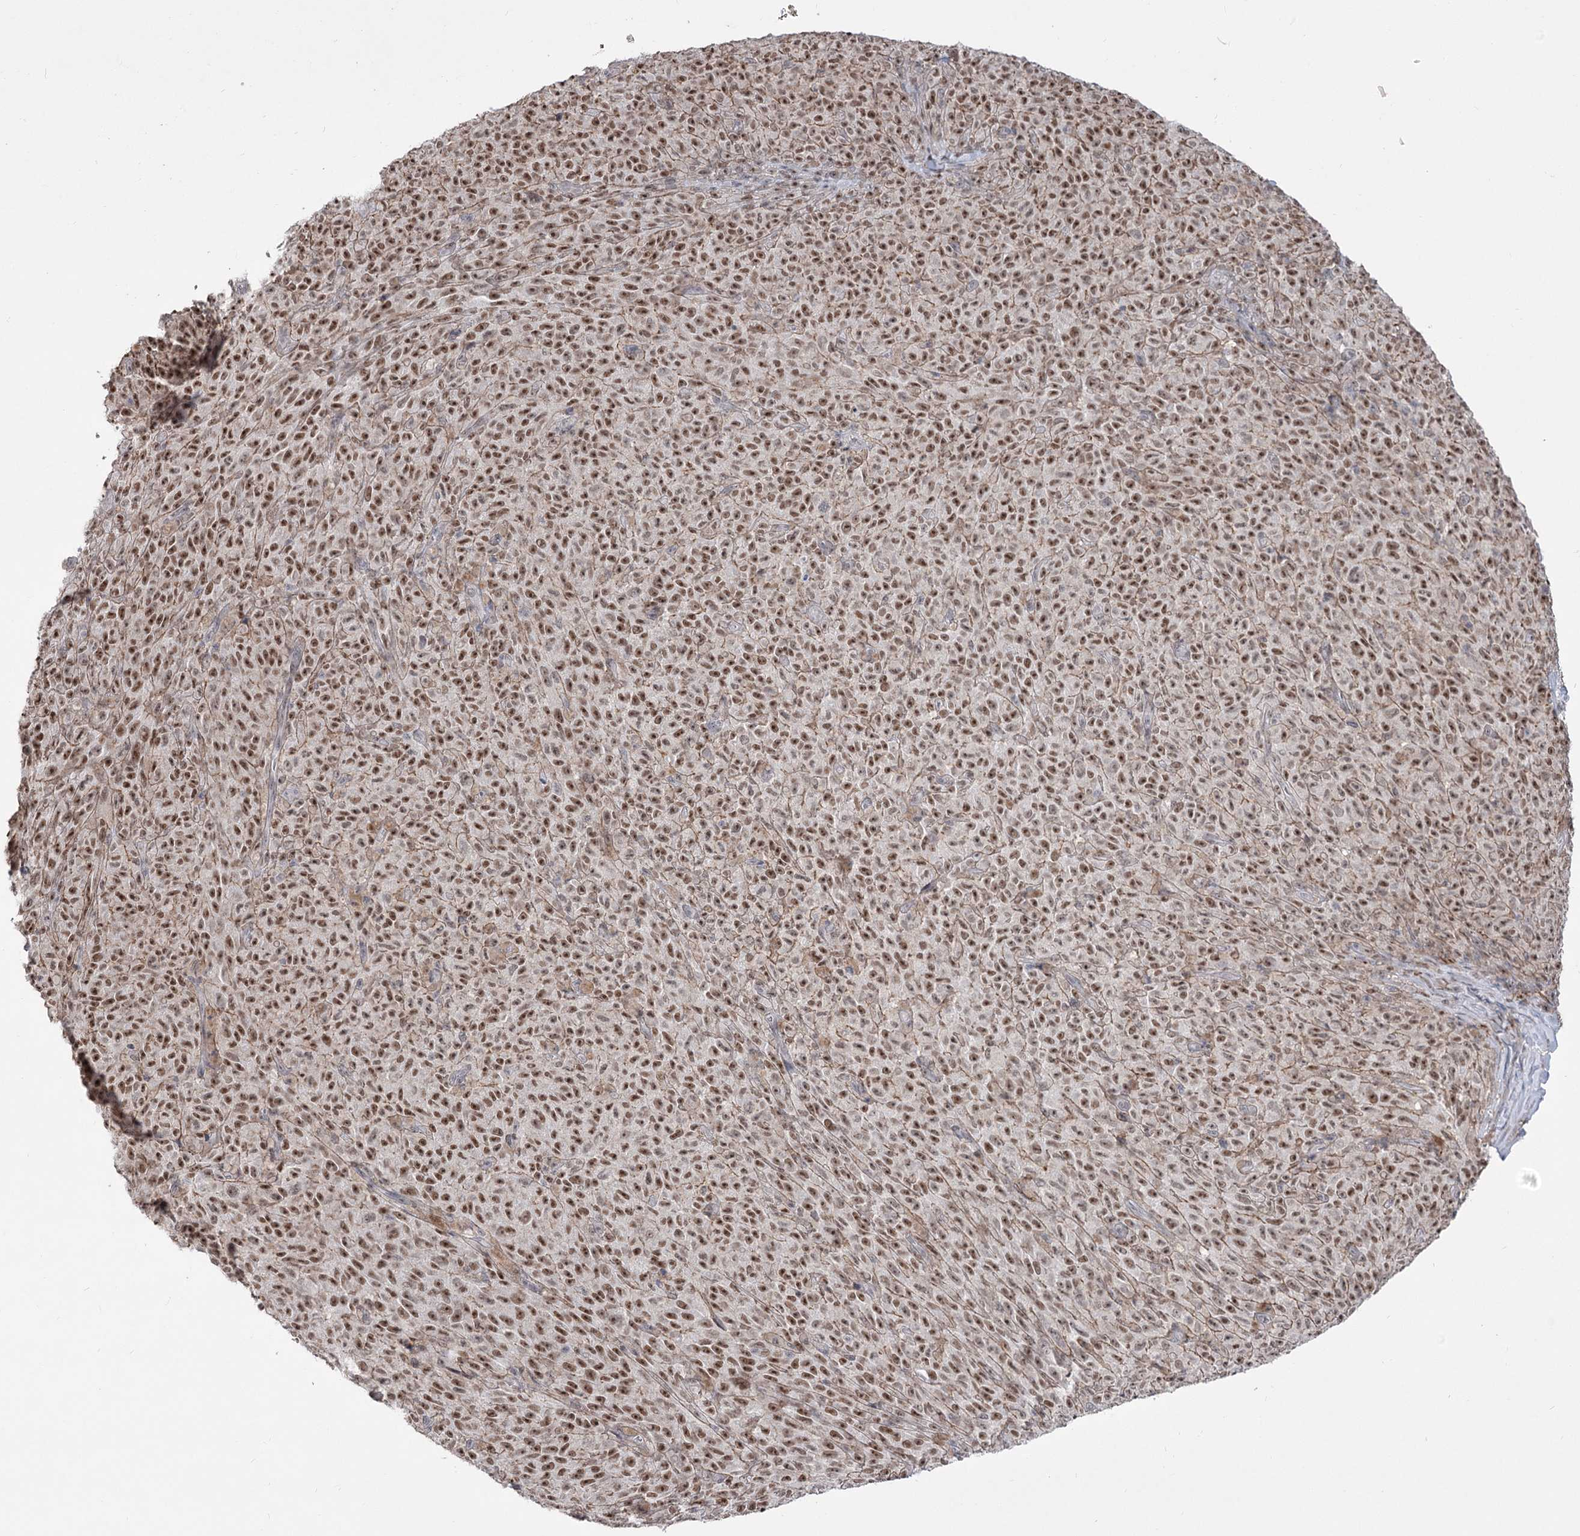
{"staining": {"intensity": "moderate", "quantity": ">75%", "location": "nuclear"}, "tissue": "melanoma", "cell_type": "Tumor cells", "image_type": "cancer", "snomed": [{"axis": "morphology", "description": "Malignant melanoma, NOS"}, {"axis": "topography", "description": "Skin"}], "caption": "Protein positivity by immunohistochemistry demonstrates moderate nuclear positivity in about >75% of tumor cells in melanoma.", "gene": "ZSCAN23", "patient": {"sex": "female", "age": 82}}